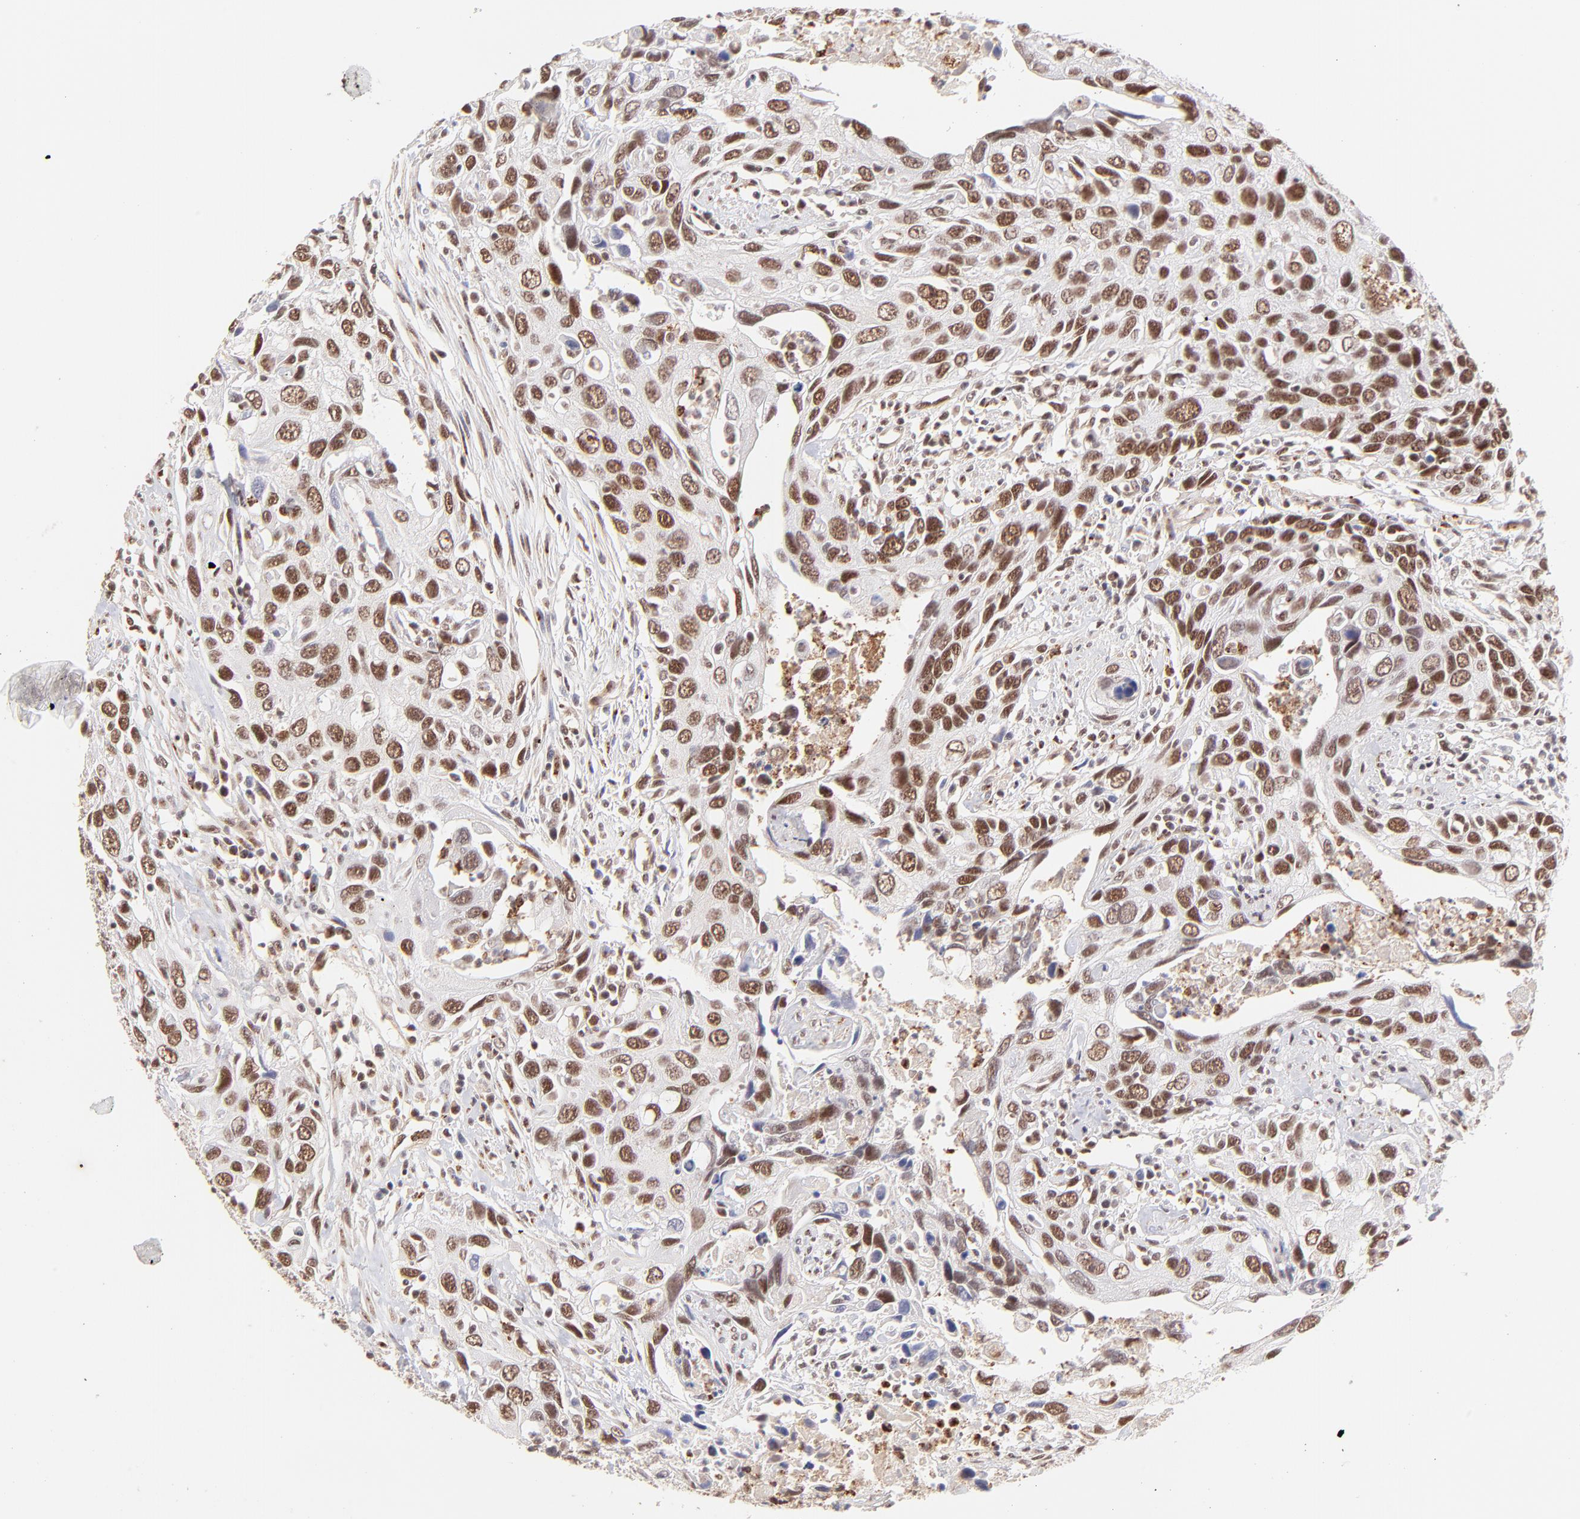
{"staining": {"intensity": "strong", "quantity": ">75%", "location": "nuclear"}, "tissue": "urothelial cancer", "cell_type": "Tumor cells", "image_type": "cancer", "snomed": [{"axis": "morphology", "description": "Urothelial carcinoma, High grade"}, {"axis": "topography", "description": "Urinary bladder"}], "caption": "About >75% of tumor cells in urothelial cancer exhibit strong nuclear protein positivity as visualized by brown immunohistochemical staining.", "gene": "MED12", "patient": {"sex": "male", "age": 71}}